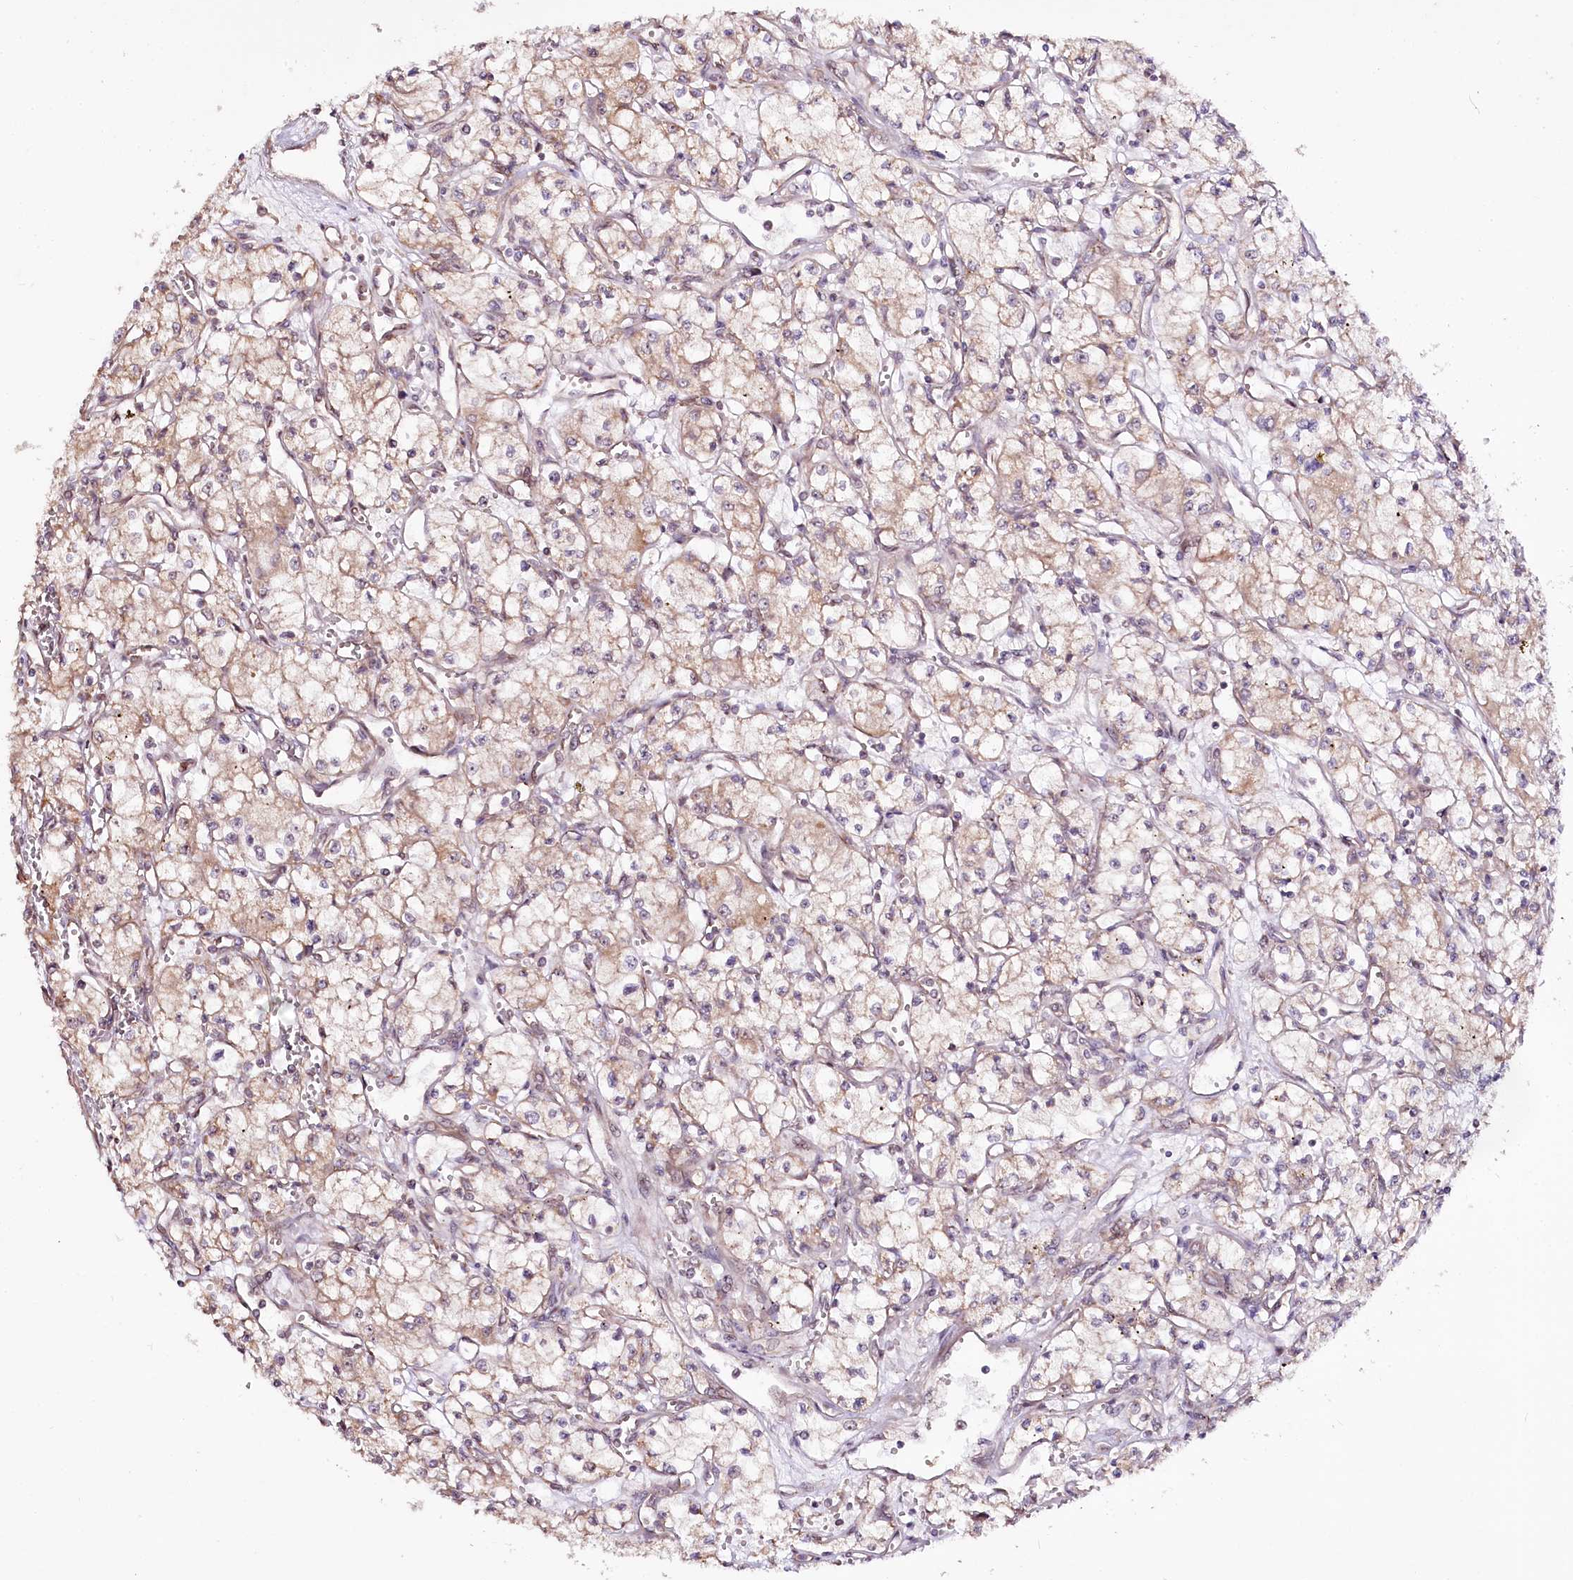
{"staining": {"intensity": "weak", "quantity": ">75%", "location": "cytoplasmic/membranous"}, "tissue": "renal cancer", "cell_type": "Tumor cells", "image_type": "cancer", "snomed": [{"axis": "morphology", "description": "Adenocarcinoma, NOS"}, {"axis": "topography", "description": "Kidney"}], "caption": "Weak cytoplasmic/membranous expression for a protein is appreciated in about >75% of tumor cells of adenocarcinoma (renal) using immunohistochemistry.", "gene": "DMP1", "patient": {"sex": "male", "age": 59}}